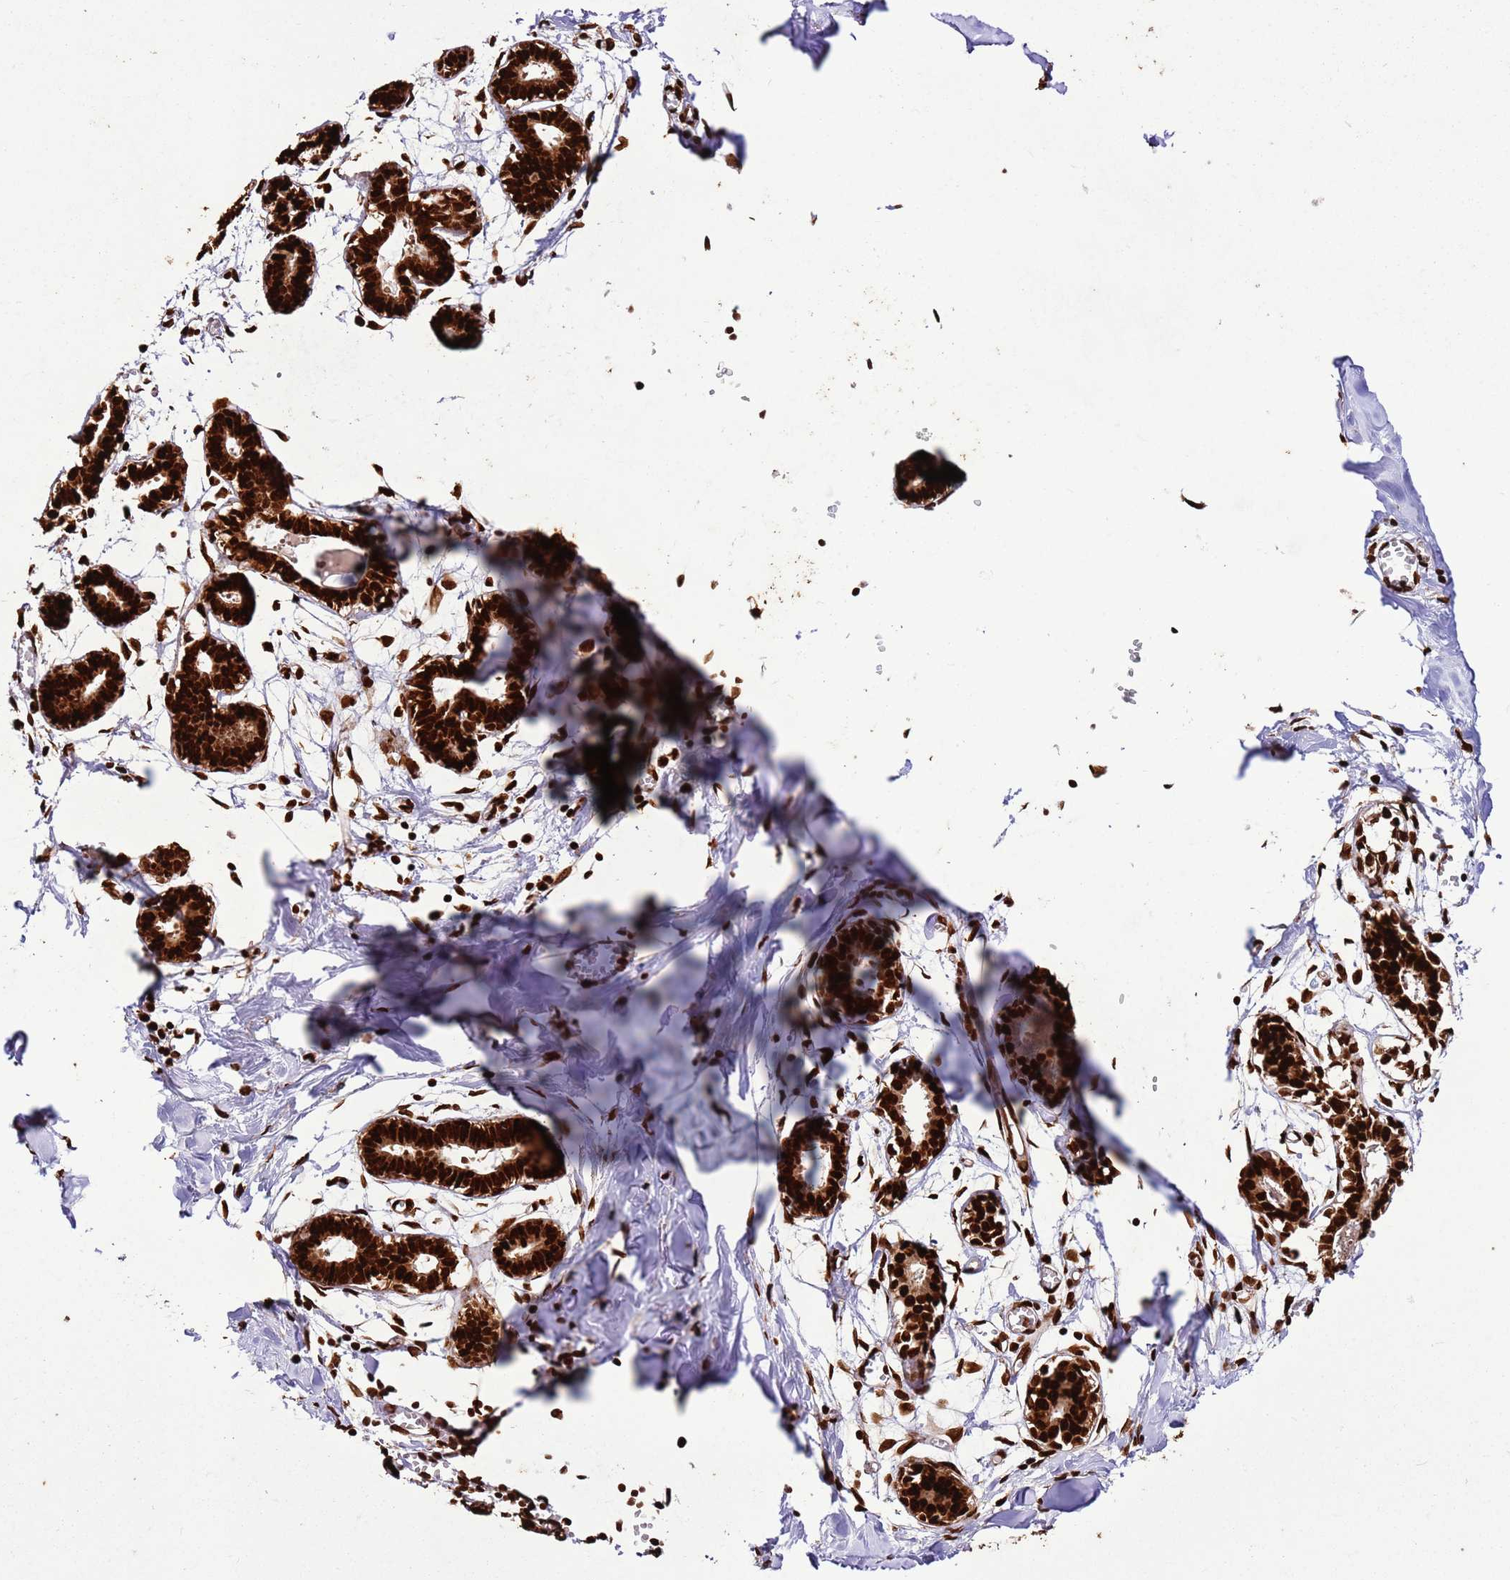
{"staining": {"intensity": "strong", "quantity": ">75%", "location": "nuclear"}, "tissue": "breast", "cell_type": "Adipocytes", "image_type": "normal", "snomed": [{"axis": "morphology", "description": "Normal tissue, NOS"}, {"axis": "topography", "description": "Breast"}], "caption": "Strong nuclear protein staining is present in about >75% of adipocytes in breast. The staining was performed using DAB (3,3'-diaminobenzidine) to visualize the protein expression in brown, while the nuclei were stained in blue with hematoxylin (Magnification: 20x).", "gene": "HNRNPAB", "patient": {"sex": "female", "age": 27}}